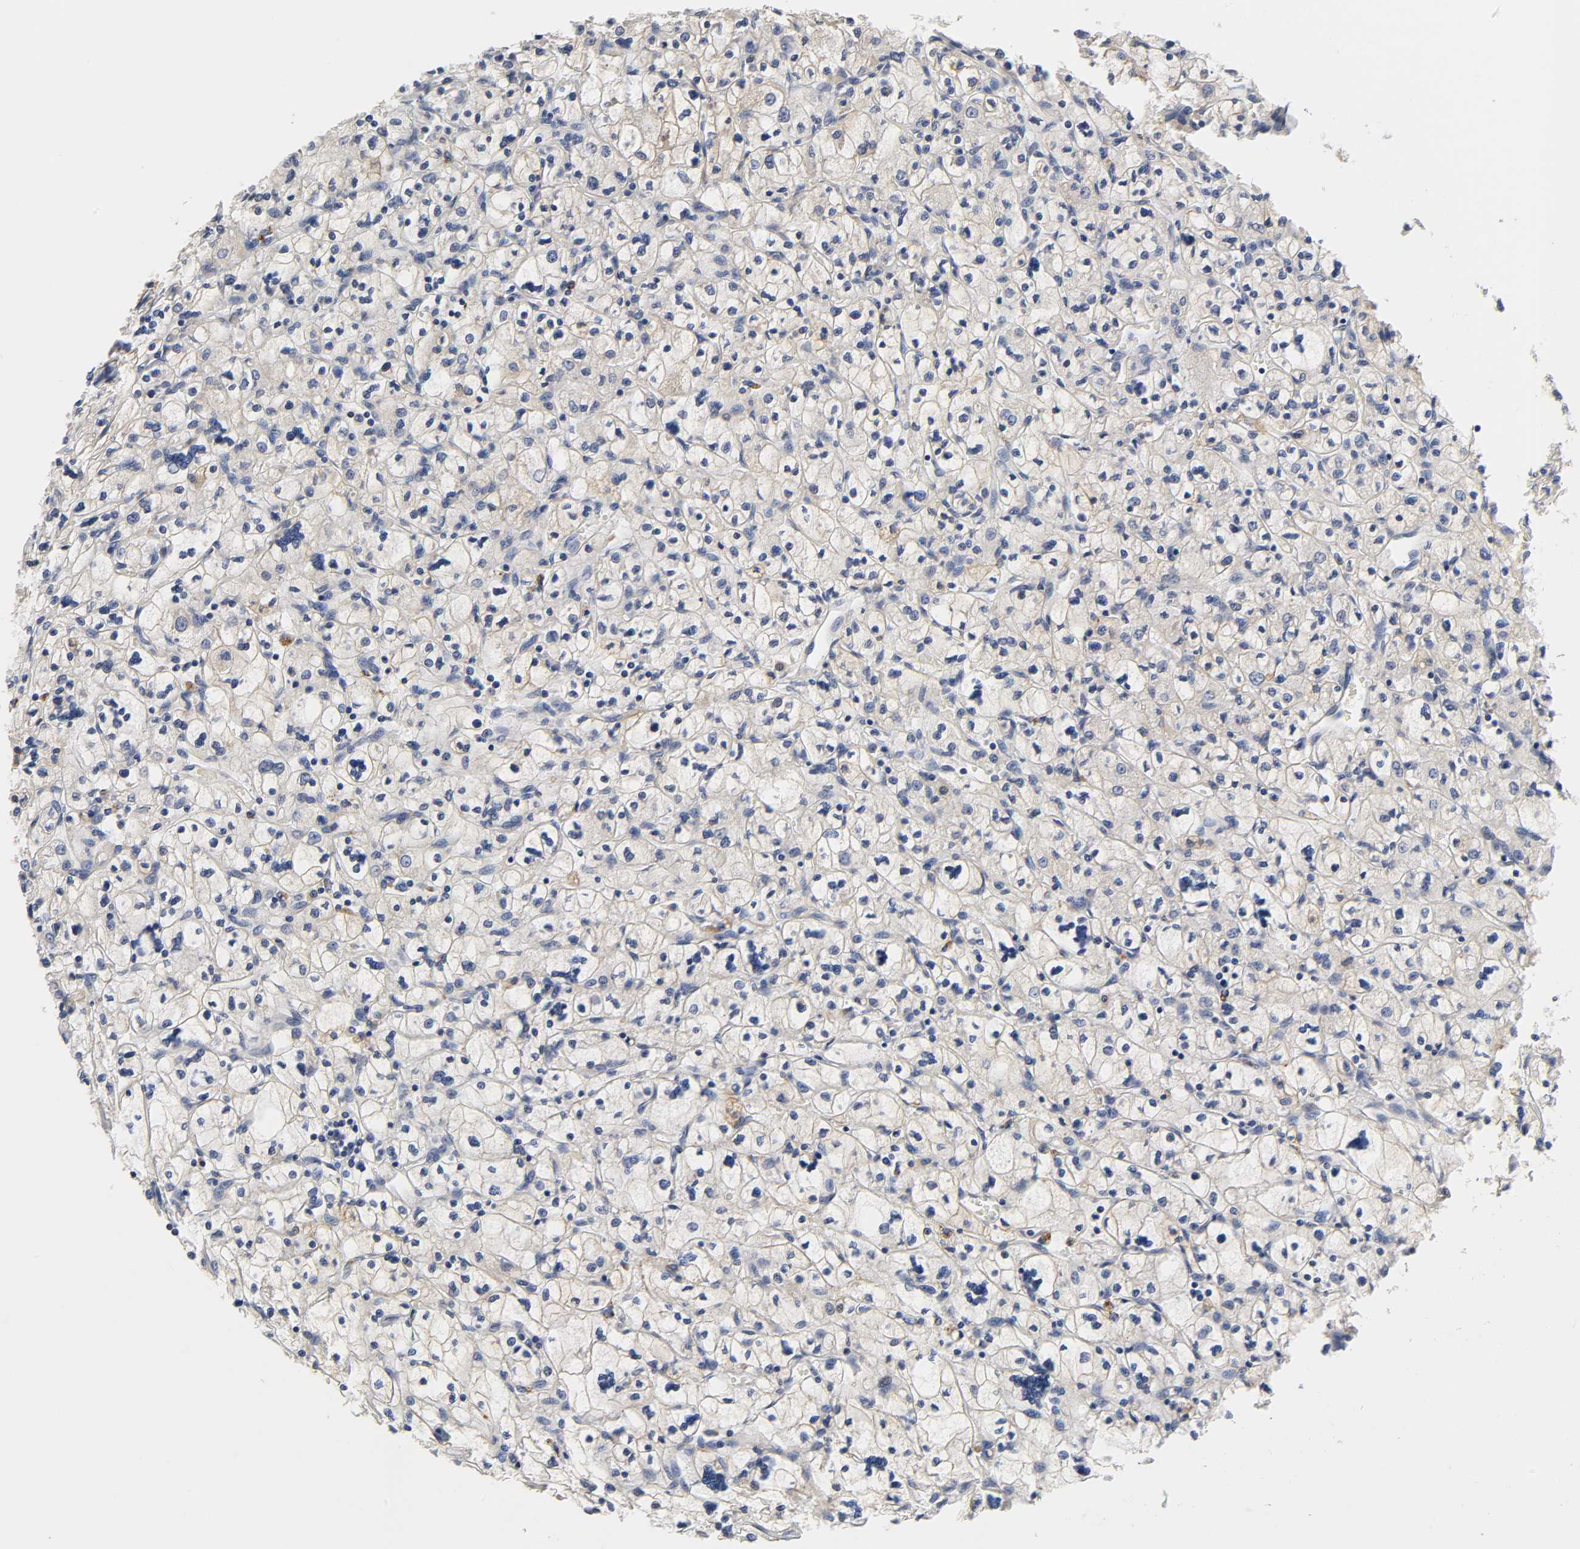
{"staining": {"intensity": "negative", "quantity": "none", "location": "none"}, "tissue": "renal cancer", "cell_type": "Tumor cells", "image_type": "cancer", "snomed": [{"axis": "morphology", "description": "Adenocarcinoma, NOS"}, {"axis": "topography", "description": "Kidney"}], "caption": "High magnification brightfield microscopy of renal cancer stained with DAB (brown) and counterstained with hematoxylin (blue): tumor cells show no significant staining.", "gene": "C17orf75", "patient": {"sex": "female", "age": 83}}